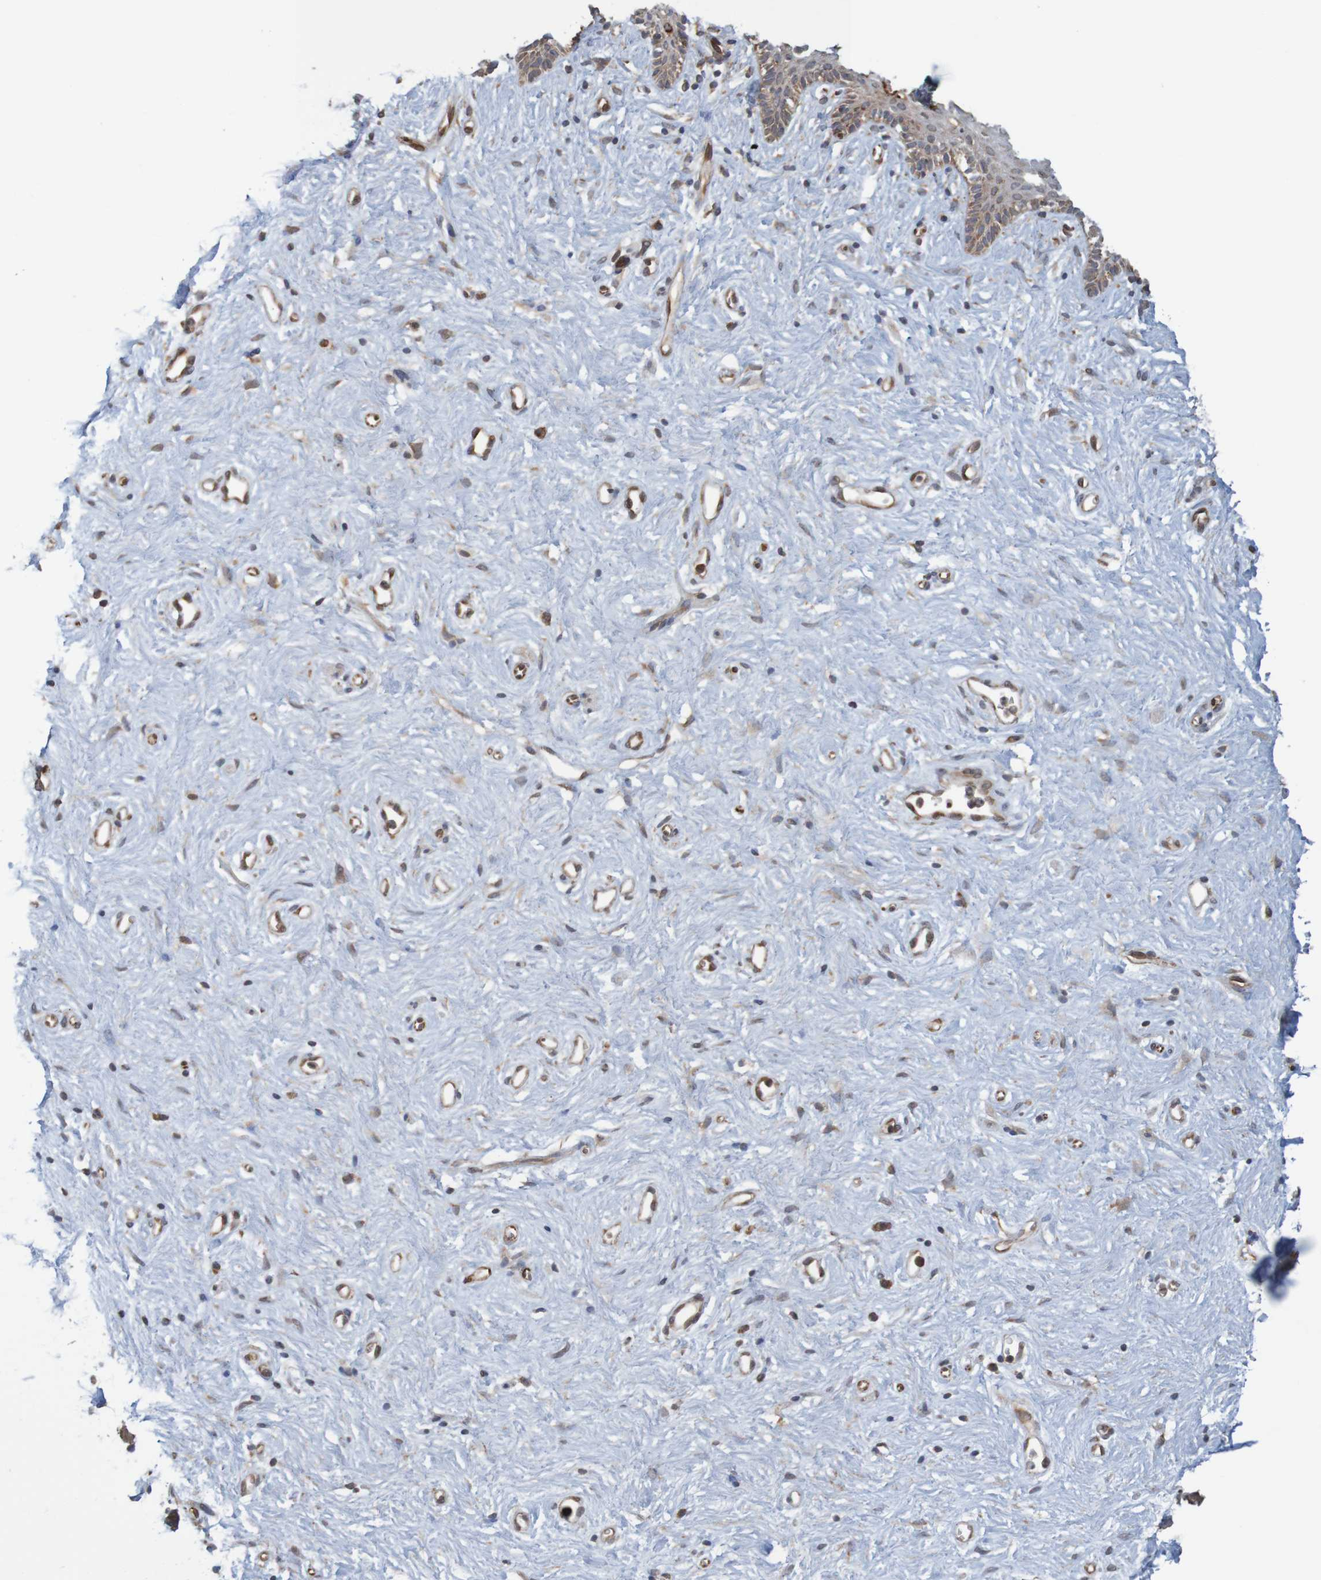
{"staining": {"intensity": "moderate", "quantity": "<25%", "location": "cytoplasmic/membranous"}, "tissue": "vagina", "cell_type": "Squamous epithelial cells", "image_type": "normal", "snomed": [{"axis": "morphology", "description": "Normal tissue, NOS"}, {"axis": "topography", "description": "Vagina"}], "caption": "Squamous epithelial cells exhibit moderate cytoplasmic/membranous expression in approximately <25% of cells in normal vagina.", "gene": "MRPL52", "patient": {"sex": "female", "age": 44}}